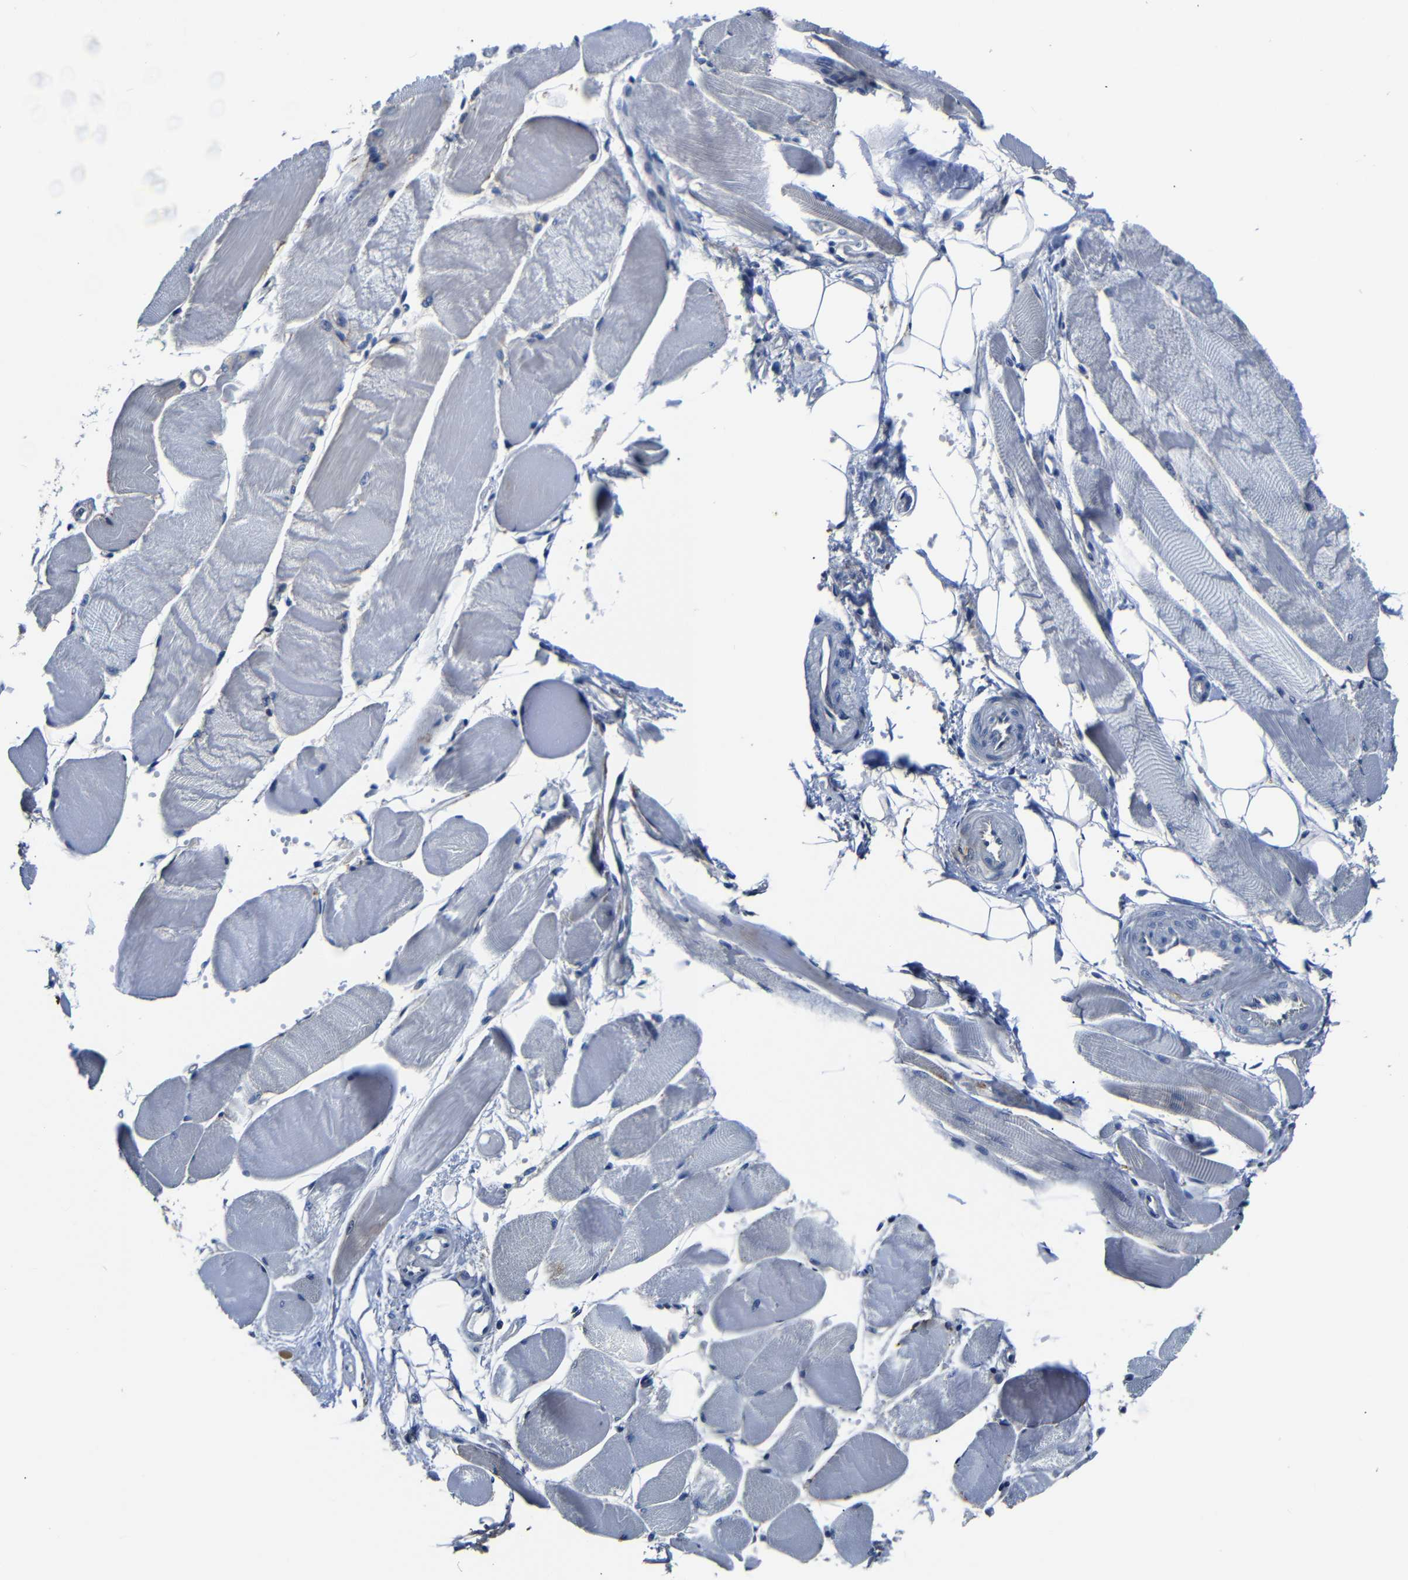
{"staining": {"intensity": "negative", "quantity": "none", "location": "none"}, "tissue": "skeletal muscle", "cell_type": "Myocytes", "image_type": "normal", "snomed": [{"axis": "morphology", "description": "Normal tissue, NOS"}, {"axis": "topography", "description": "Skeletal muscle"}, {"axis": "topography", "description": "Peripheral nerve tissue"}], "caption": "An image of human skeletal muscle is negative for staining in myocytes. (Brightfield microscopy of DAB IHC at high magnification).", "gene": "AFDN", "patient": {"sex": "female", "age": 84}}